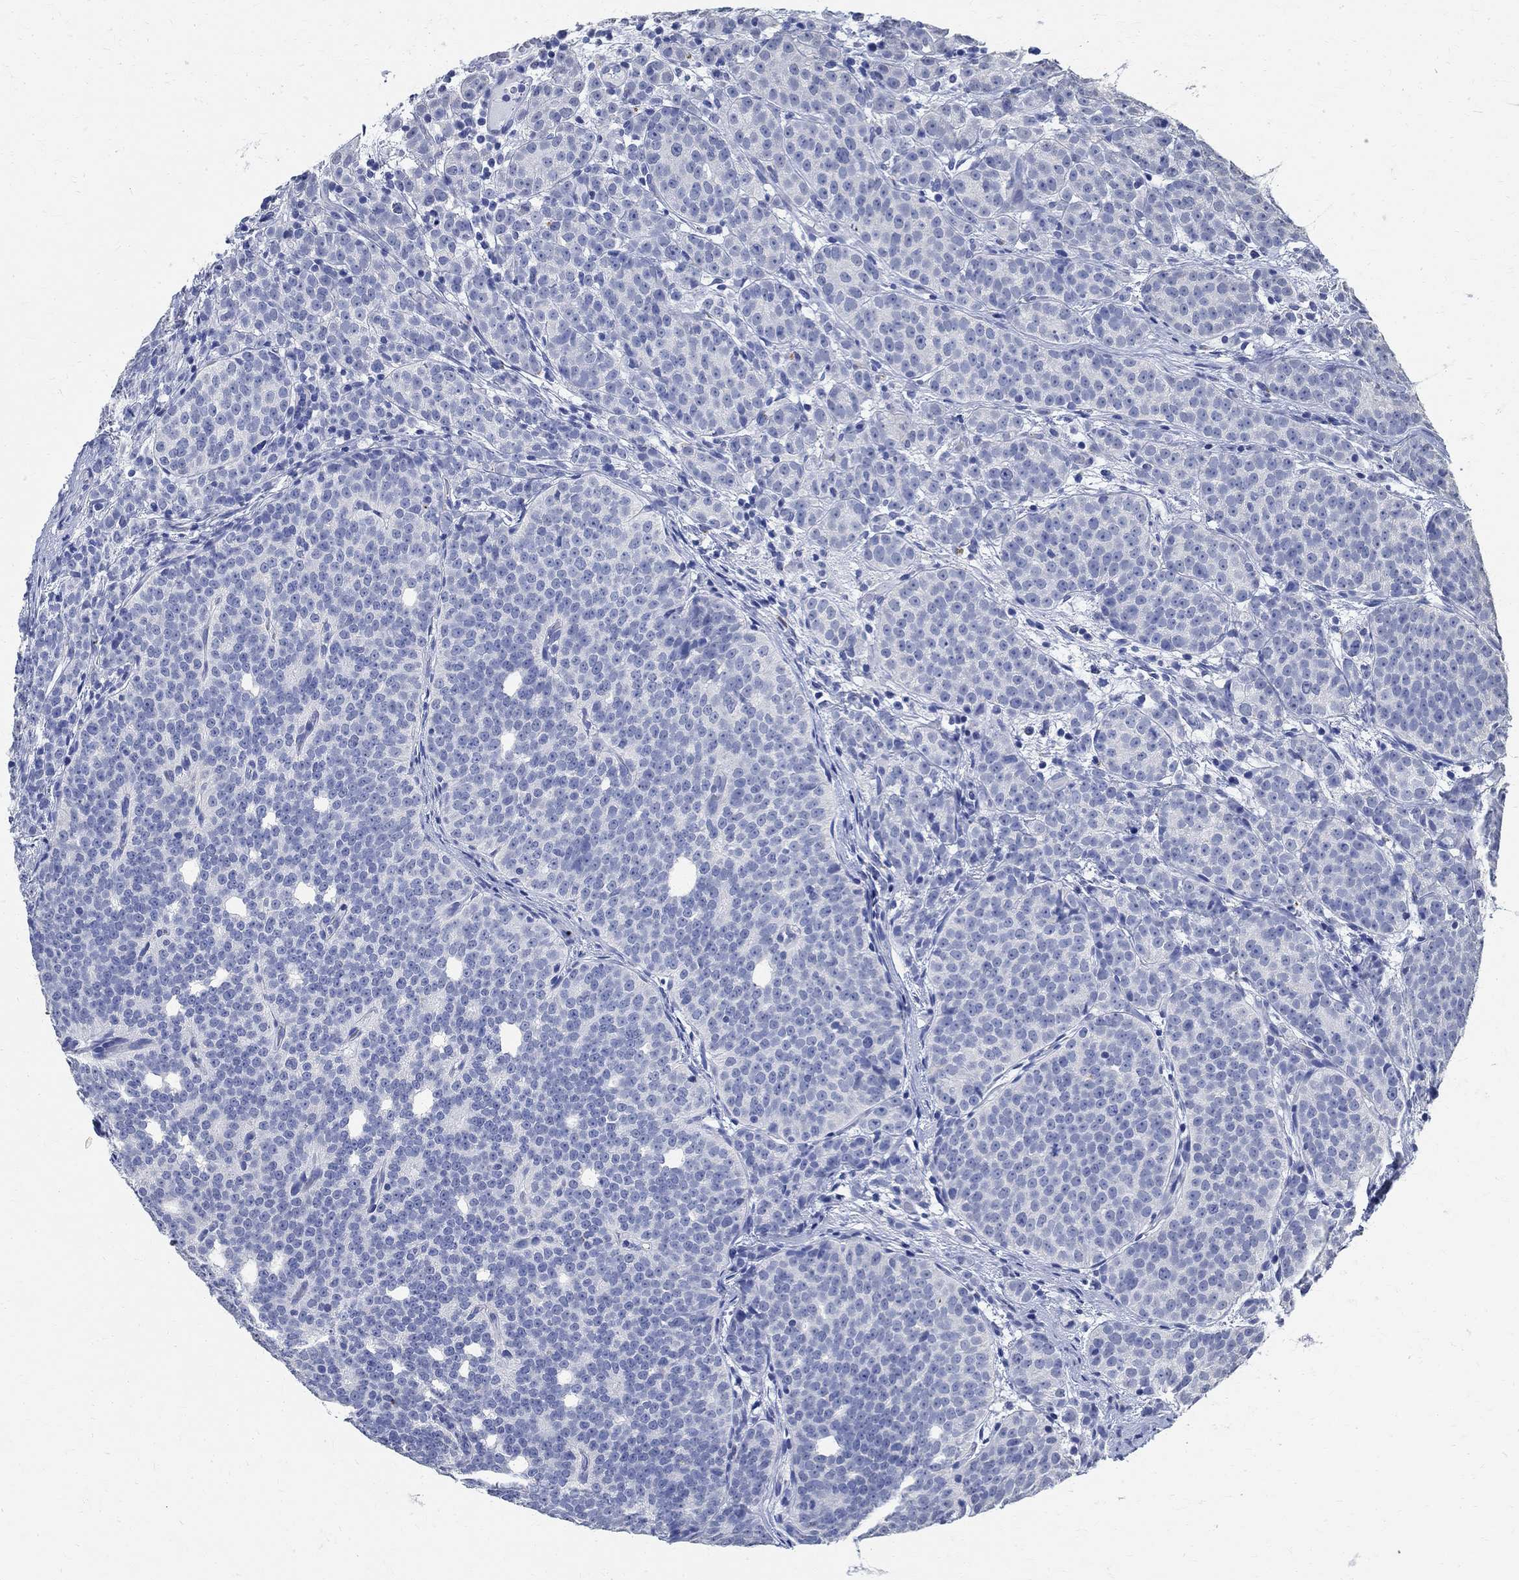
{"staining": {"intensity": "negative", "quantity": "none", "location": "none"}, "tissue": "prostate cancer", "cell_type": "Tumor cells", "image_type": "cancer", "snomed": [{"axis": "morphology", "description": "Adenocarcinoma, High grade"}, {"axis": "topography", "description": "Prostate"}], "caption": "Tumor cells are negative for brown protein staining in prostate cancer (high-grade adenocarcinoma).", "gene": "TMEM221", "patient": {"sex": "male", "age": 53}}